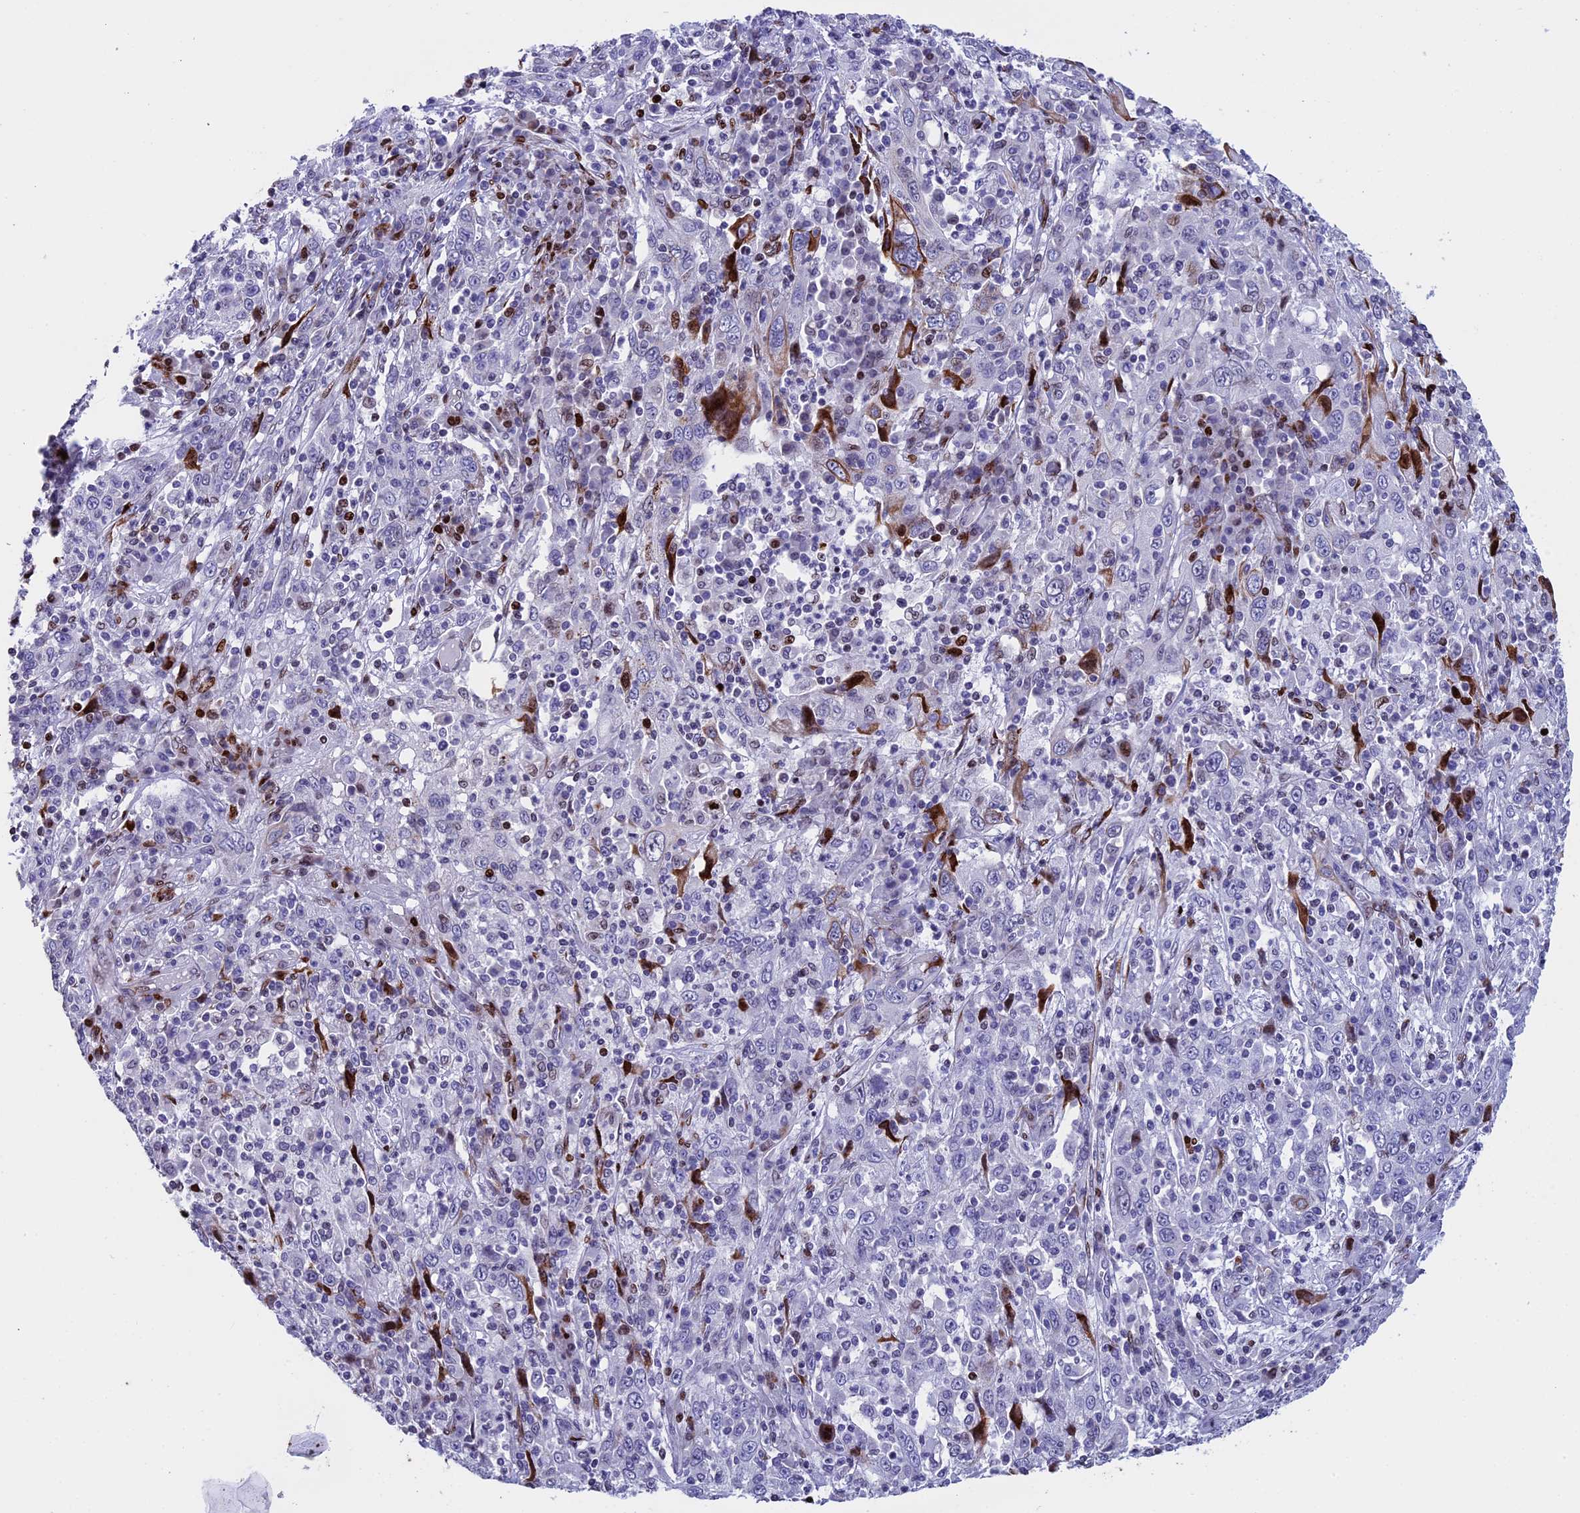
{"staining": {"intensity": "negative", "quantity": "none", "location": "none"}, "tissue": "cervical cancer", "cell_type": "Tumor cells", "image_type": "cancer", "snomed": [{"axis": "morphology", "description": "Squamous cell carcinoma, NOS"}, {"axis": "topography", "description": "Cervix"}], "caption": "Cervical cancer (squamous cell carcinoma) stained for a protein using immunohistochemistry reveals no expression tumor cells.", "gene": "BTBD3", "patient": {"sex": "female", "age": 46}}